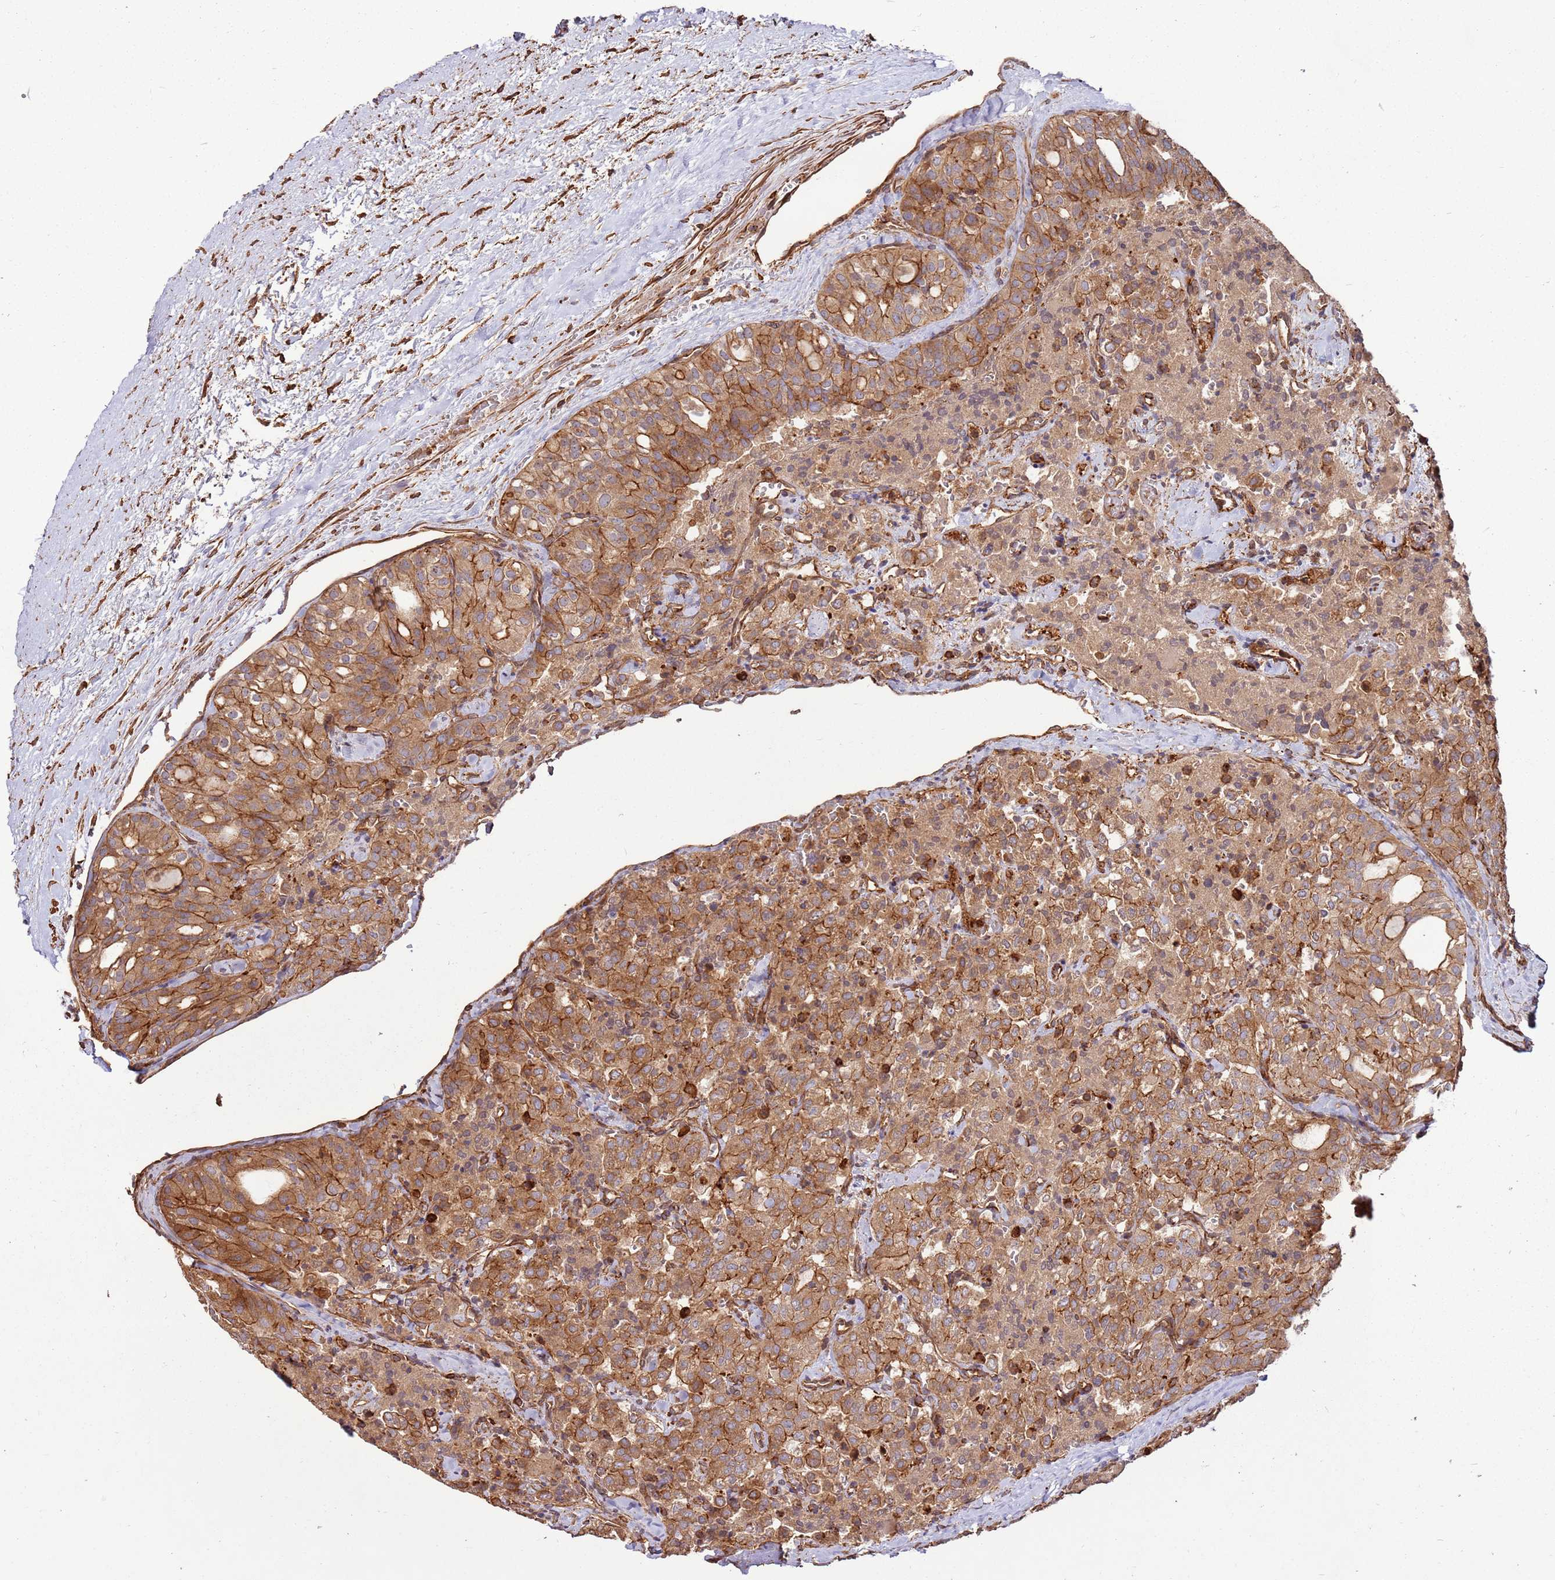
{"staining": {"intensity": "moderate", "quantity": ">75%", "location": "cytoplasmic/membranous"}, "tissue": "thyroid cancer", "cell_type": "Tumor cells", "image_type": "cancer", "snomed": [{"axis": "morphology", "description": "Follicular adenoma carcinoma, NOS"}, {"axis": "topography", "description": "Thyroid gland"}], "caption": "Protein expression analysis of thyroid cancer reveals moderate cytoplasmic/membranous staining in about >75% of tumor cells. The staining was performed using DAB (3,3'-diaminobenzidine), with brown indicating positive protein expression. Nuclei are stained blue with hematoxylin.", "gene": "ACVR2A", "patient": {"sex": "male", "age": 75}}